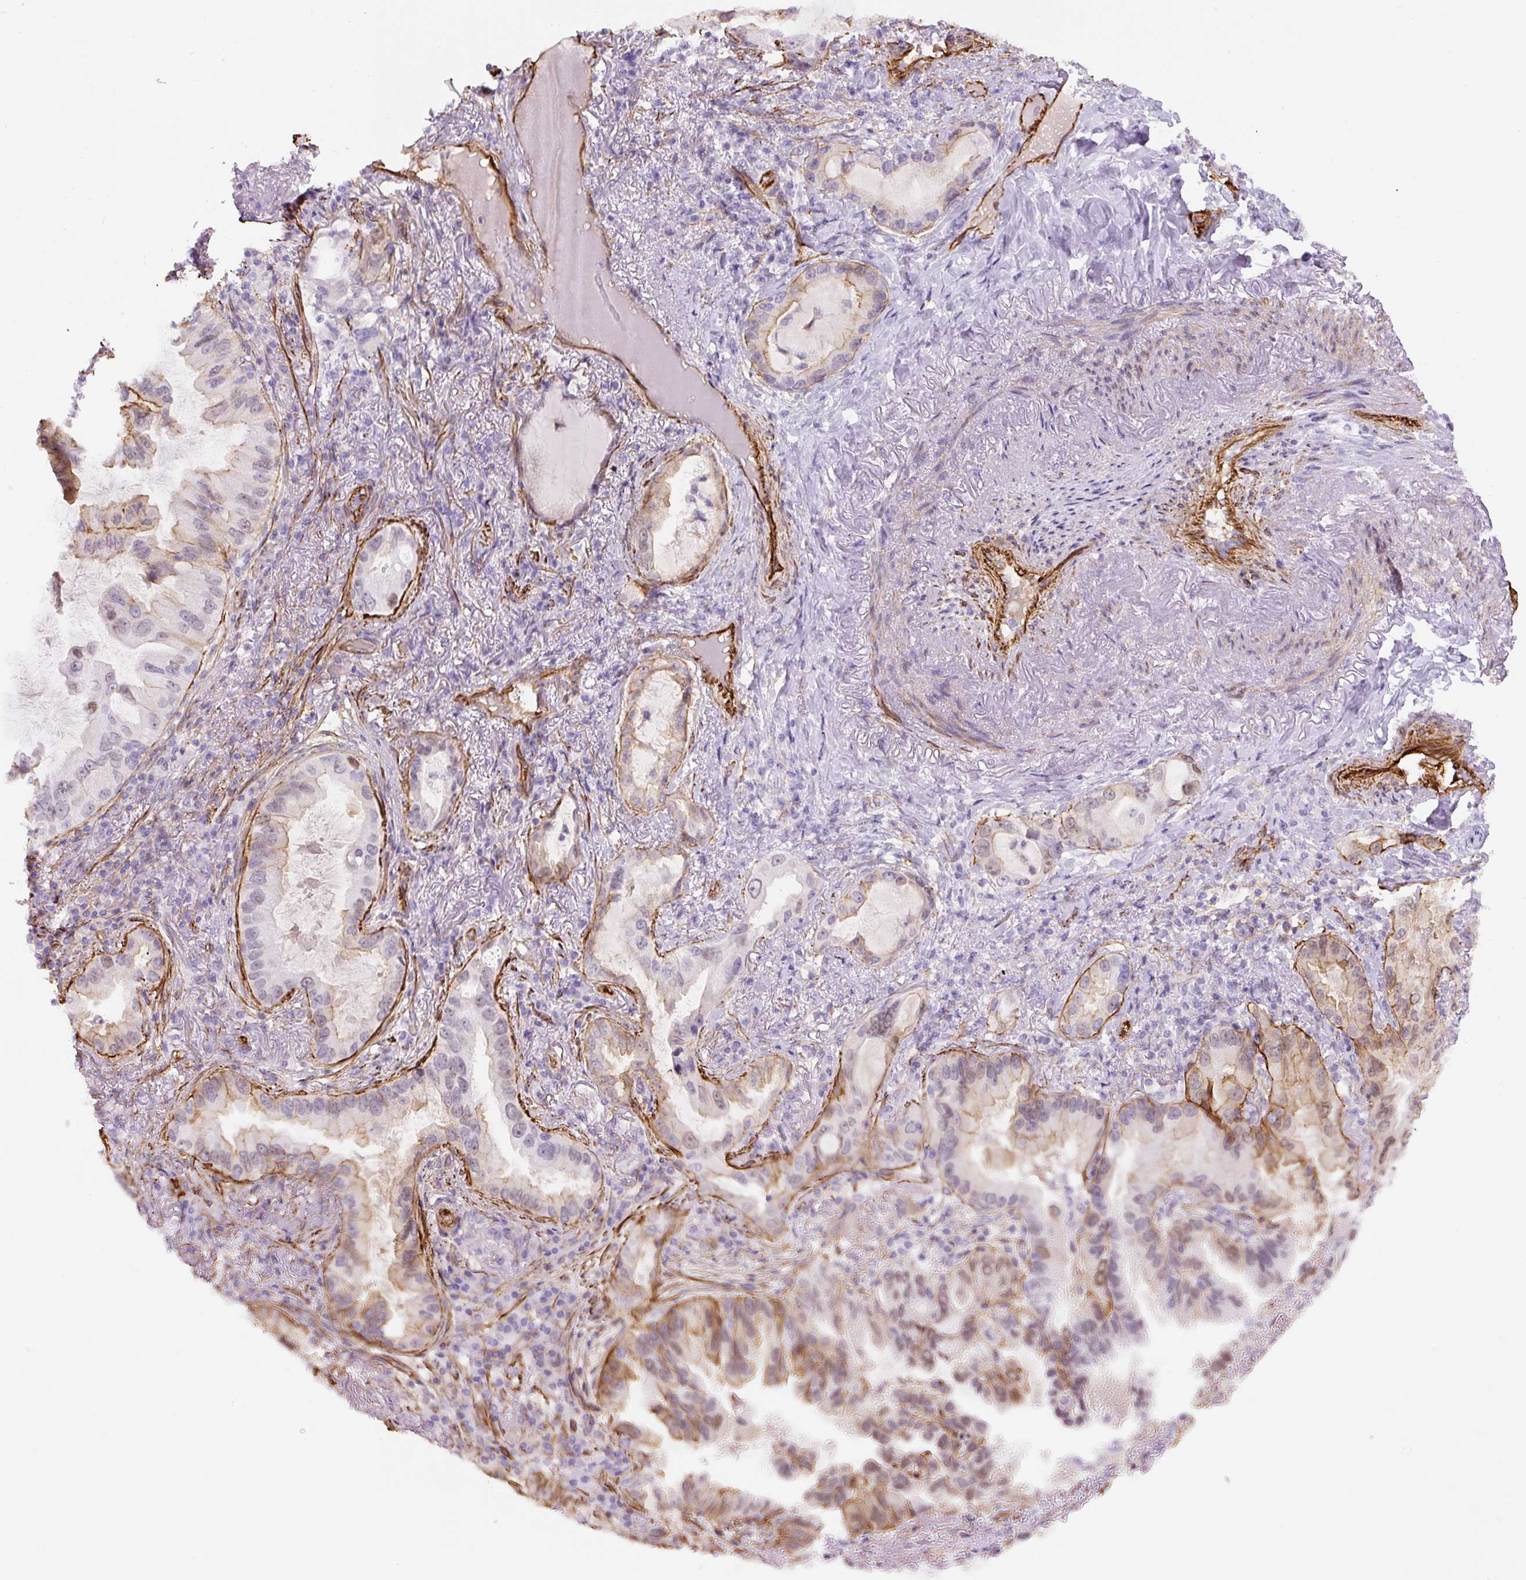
{"staining": {"intensity": "weak", "quantity": "<25%", "location": "cytoplasmic/membranous"}, "tissue": "lung cancer", "cell_type": "Tumor cells", "image_type": "cancer", "snomed": [{"axis": "morphology", "description": "Adenocarcinoma, NOS"}, {"axis": "topography", "description": "Lung"}], "caption": "Tumor cells are negative for protein expression in human lung cancer.", "gene": "B3GALT5", "patient": {"sex": "female", "age": 69}}